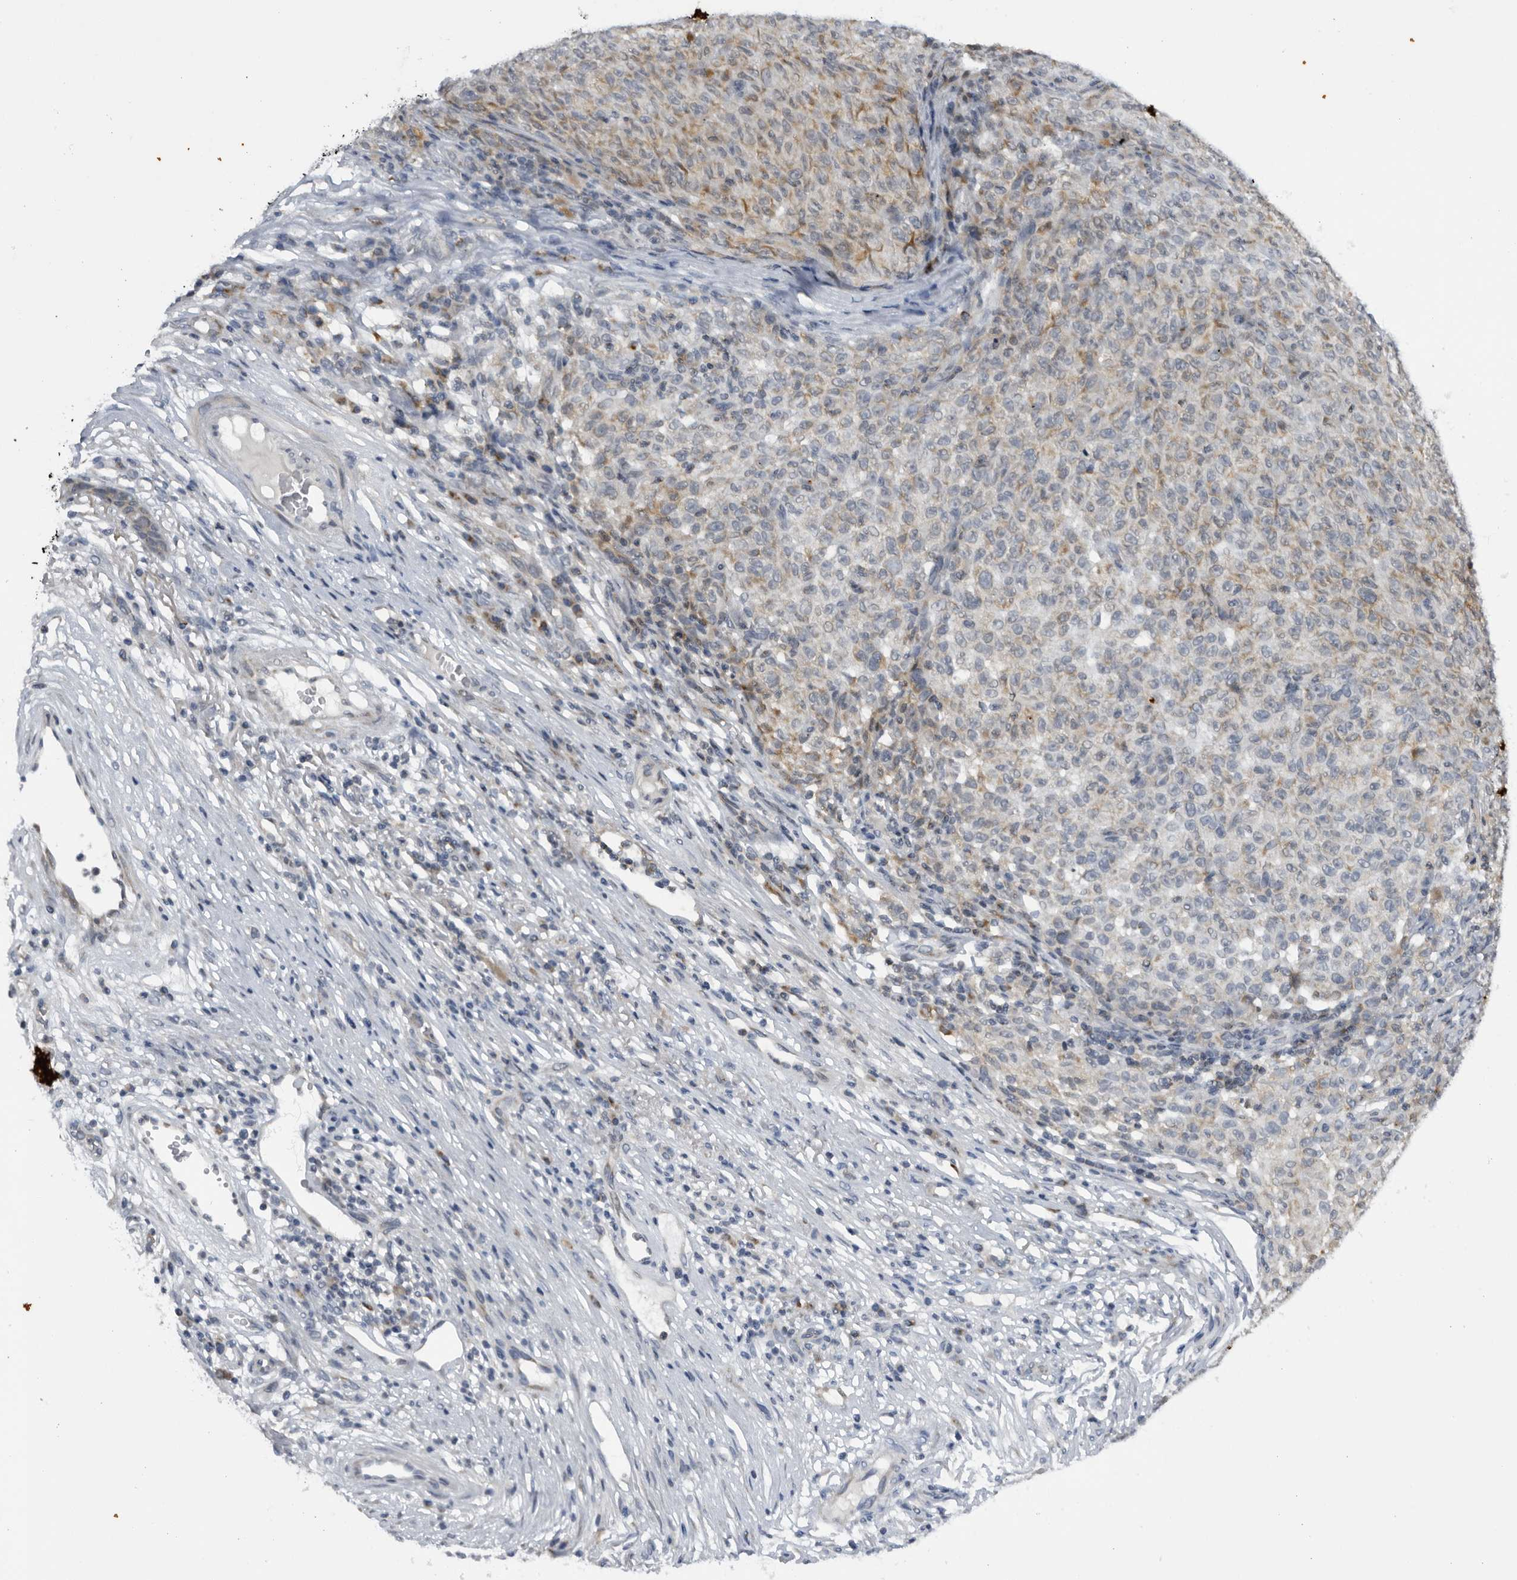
{"staining": {"intensity": "weak", "quantity": "<25%", "location": "cytoplasmic/membranous"}, "tissue": "melanoma", "cell_type": "Tumor cells", "image_type": "cancer", "snomed": [{"axis": "morphology", "description": "Malignant melanoma, NOS"}, {"axis": "topography", "description": "Skin"}], "caption": "Immunohistochemical staining of human melanoma demonstrates no significant staining in tumor cells.", "gene": "SLC25A22", "patient": {"sex": "female", "age": 82}}